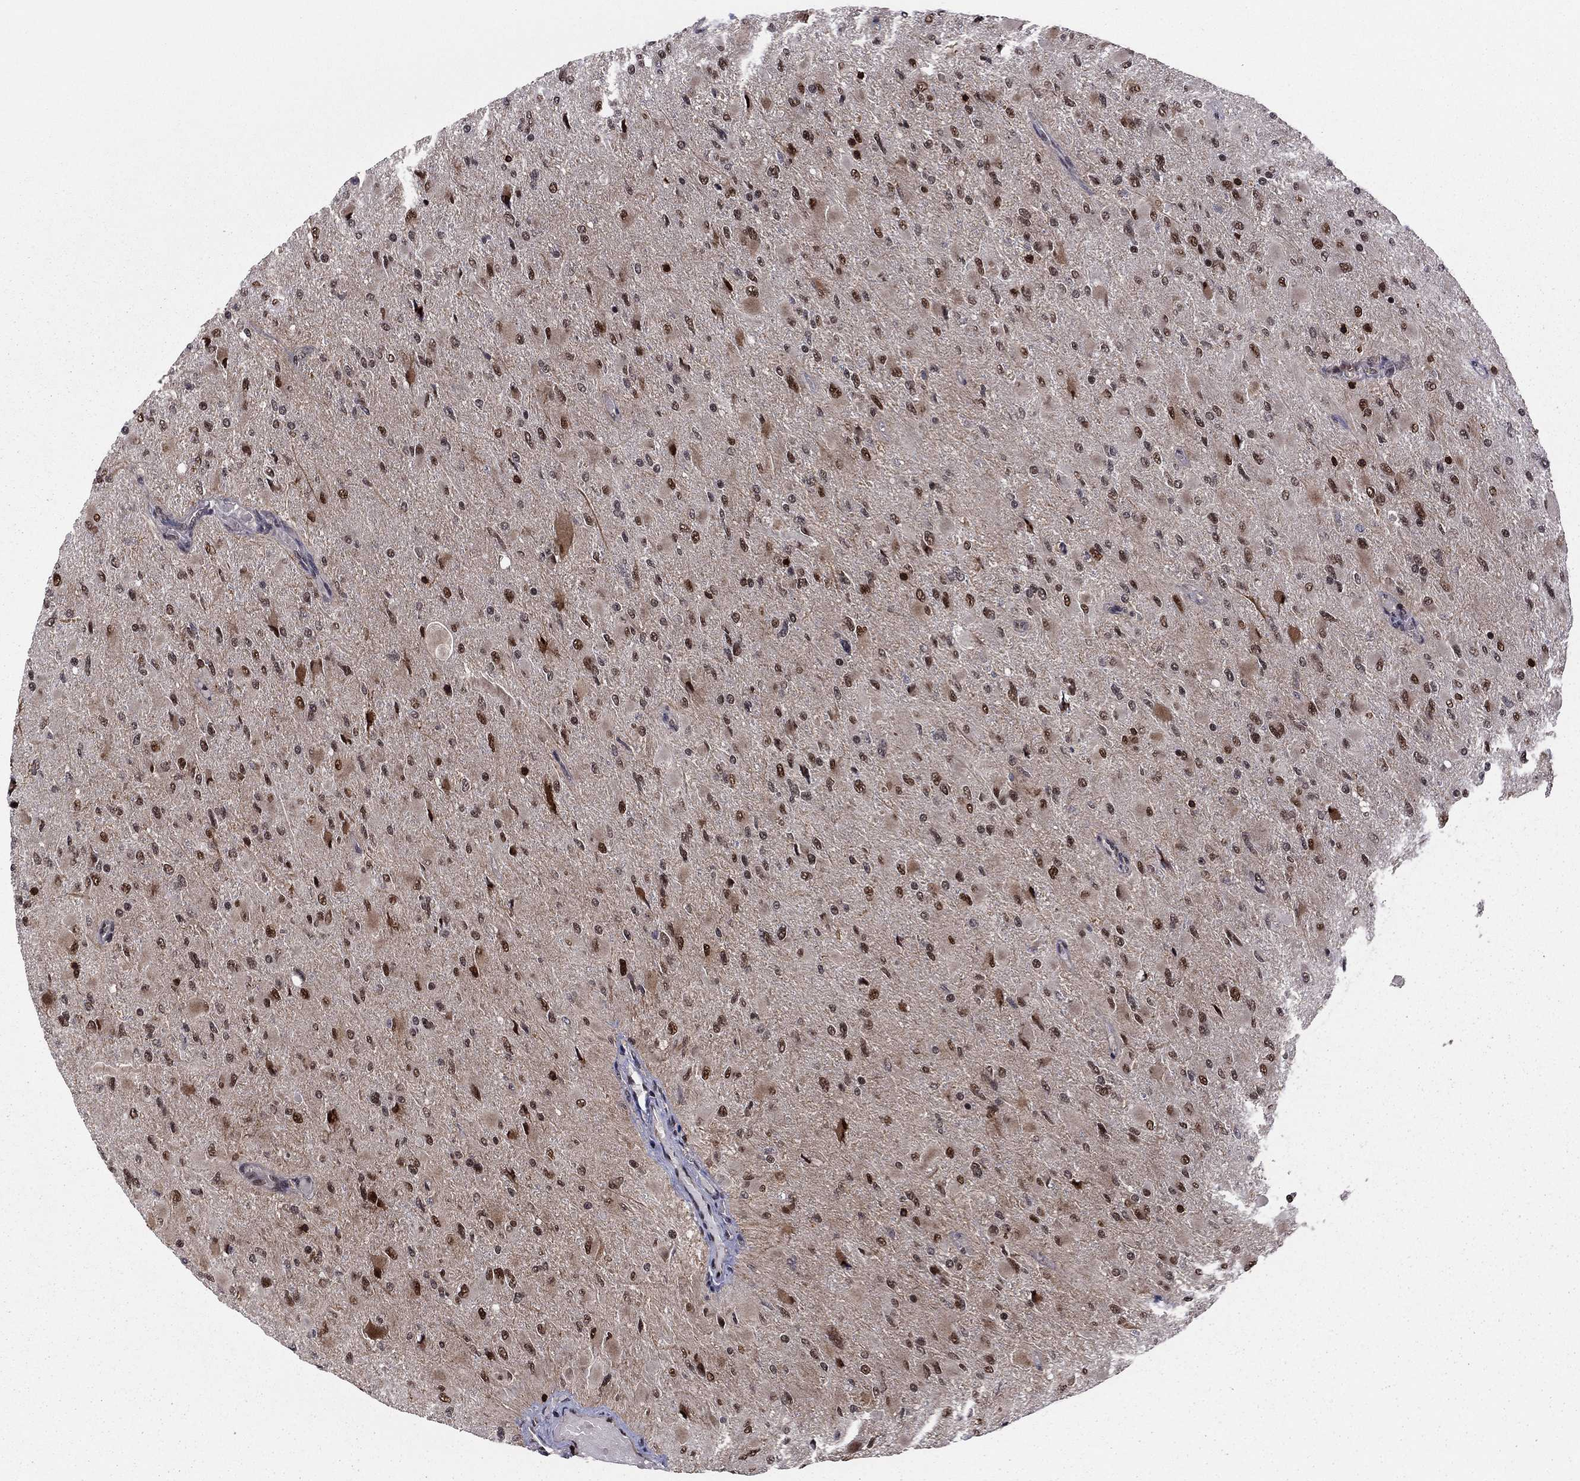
{"staining": {"intensity": "moderate", "quantity": ">75%", "location": "nuclear"}, "tissue": "glioma", "cell_type": "Tumor cells", "image_type": "cancer", "snomed": [{"axis": "morphology", "description": "Glioma, malignant, High grade"}, {"axis": "topography", "description": "Cerebral cortex"}], "caption": "This micrograph reveals immunohistochemistry staining of human glioma, with medium moderate nuclear expression in approximately >75% of tumor cells.", "gene": "PSMD2", "patient": {"sex": "female", "age": 36}}